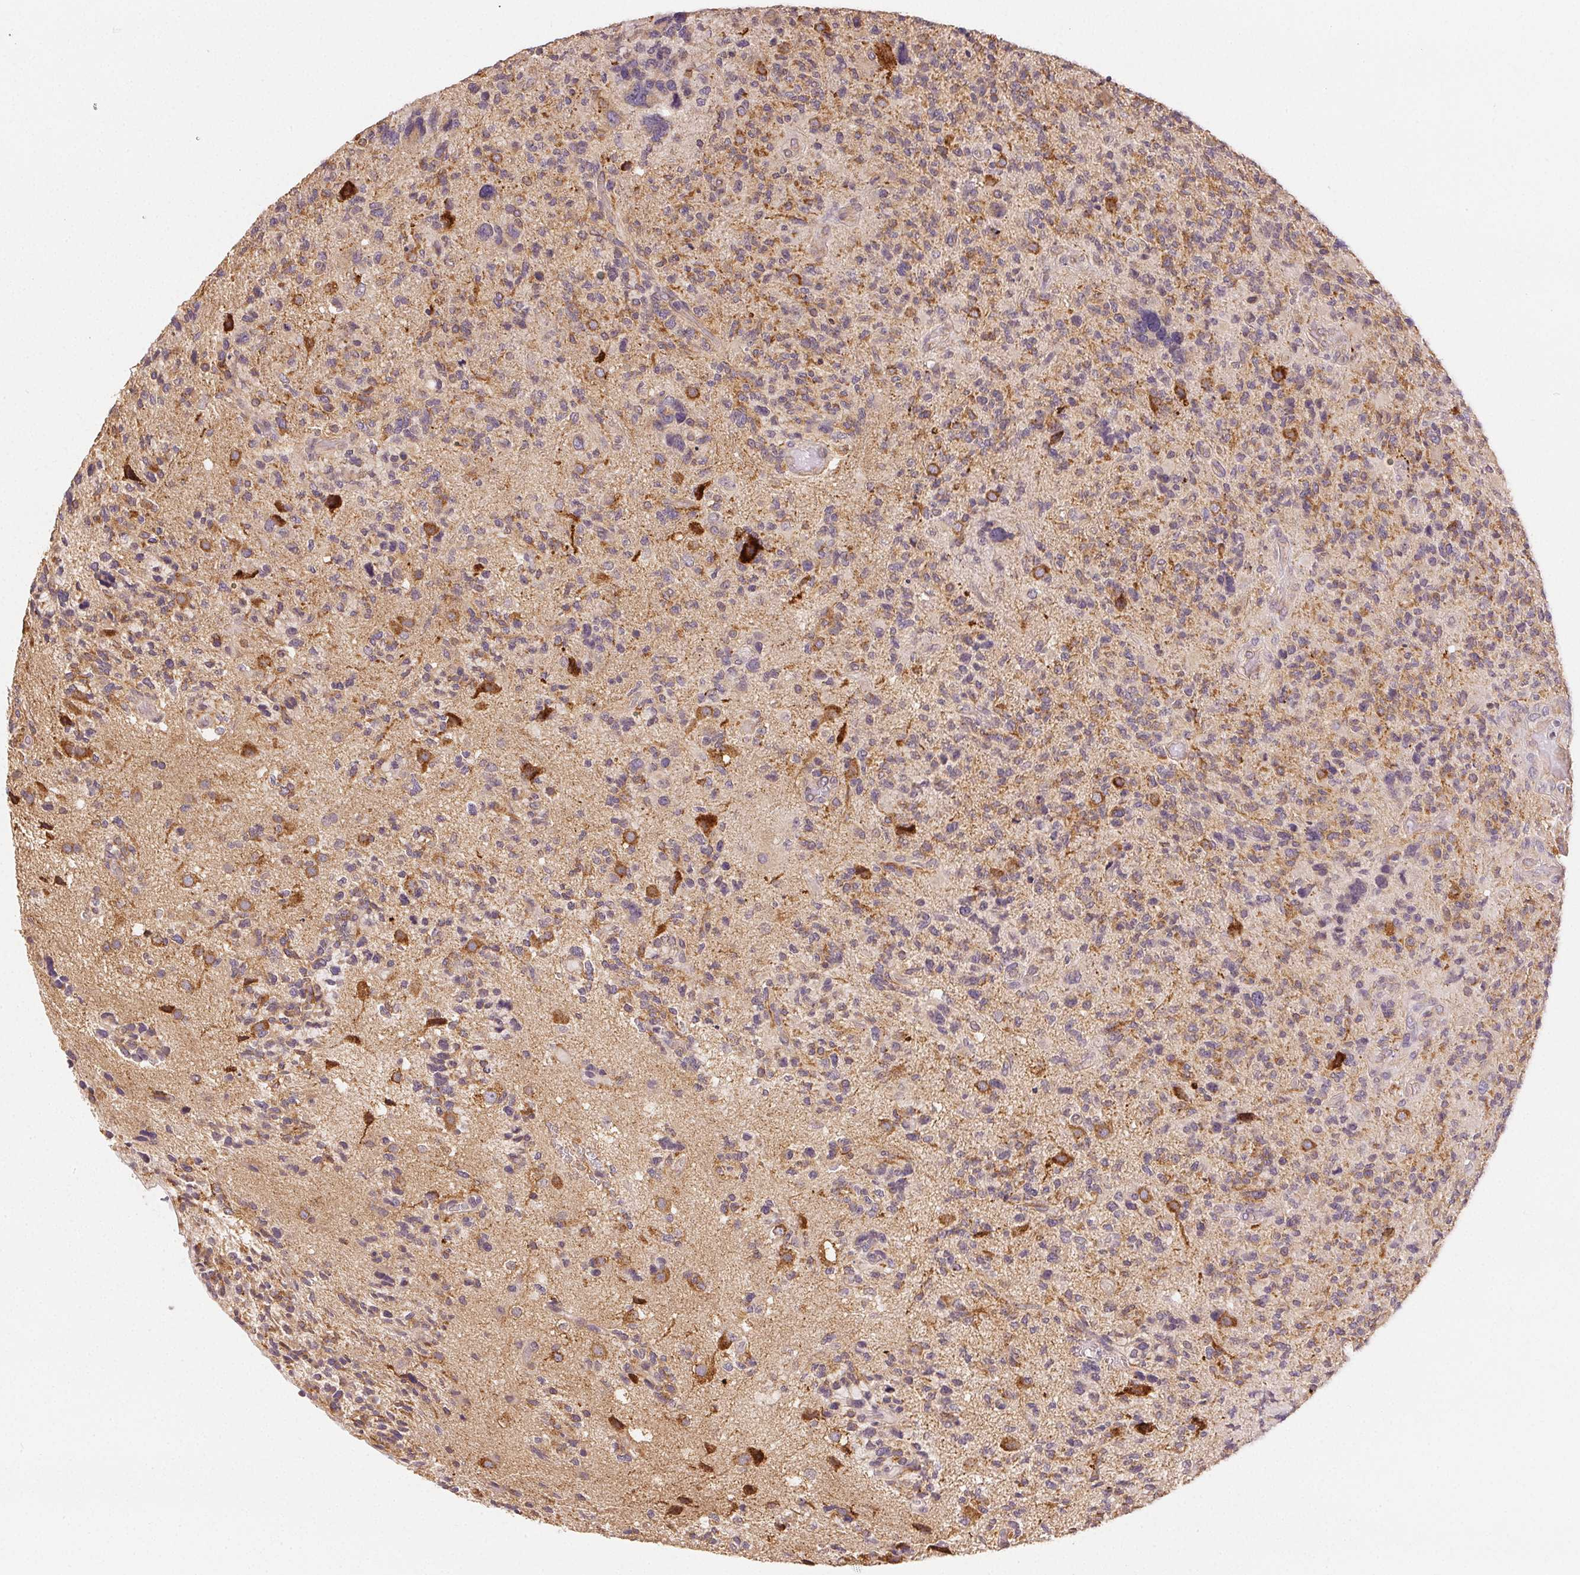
{"staining": {"intensity": "moderate", "quantity": "<25%", "location": "cytoplasmic/membranous"}, "tissue": "glioma", "cell_type": "Tumor cells", "image_type": "cancer", "snomed": [{"axis": "morphology", "description": "Glioma, malignant, High grade"}, {"axis": "topography", "description": "Brain"}], "caption": "The immunohistochemical stain shows moderate cytoplasmic/membranous expression in tumor cells of glioma tissue.", "gene": "SEZ6L2", "patient": {"sex": "female", "age": 71}}